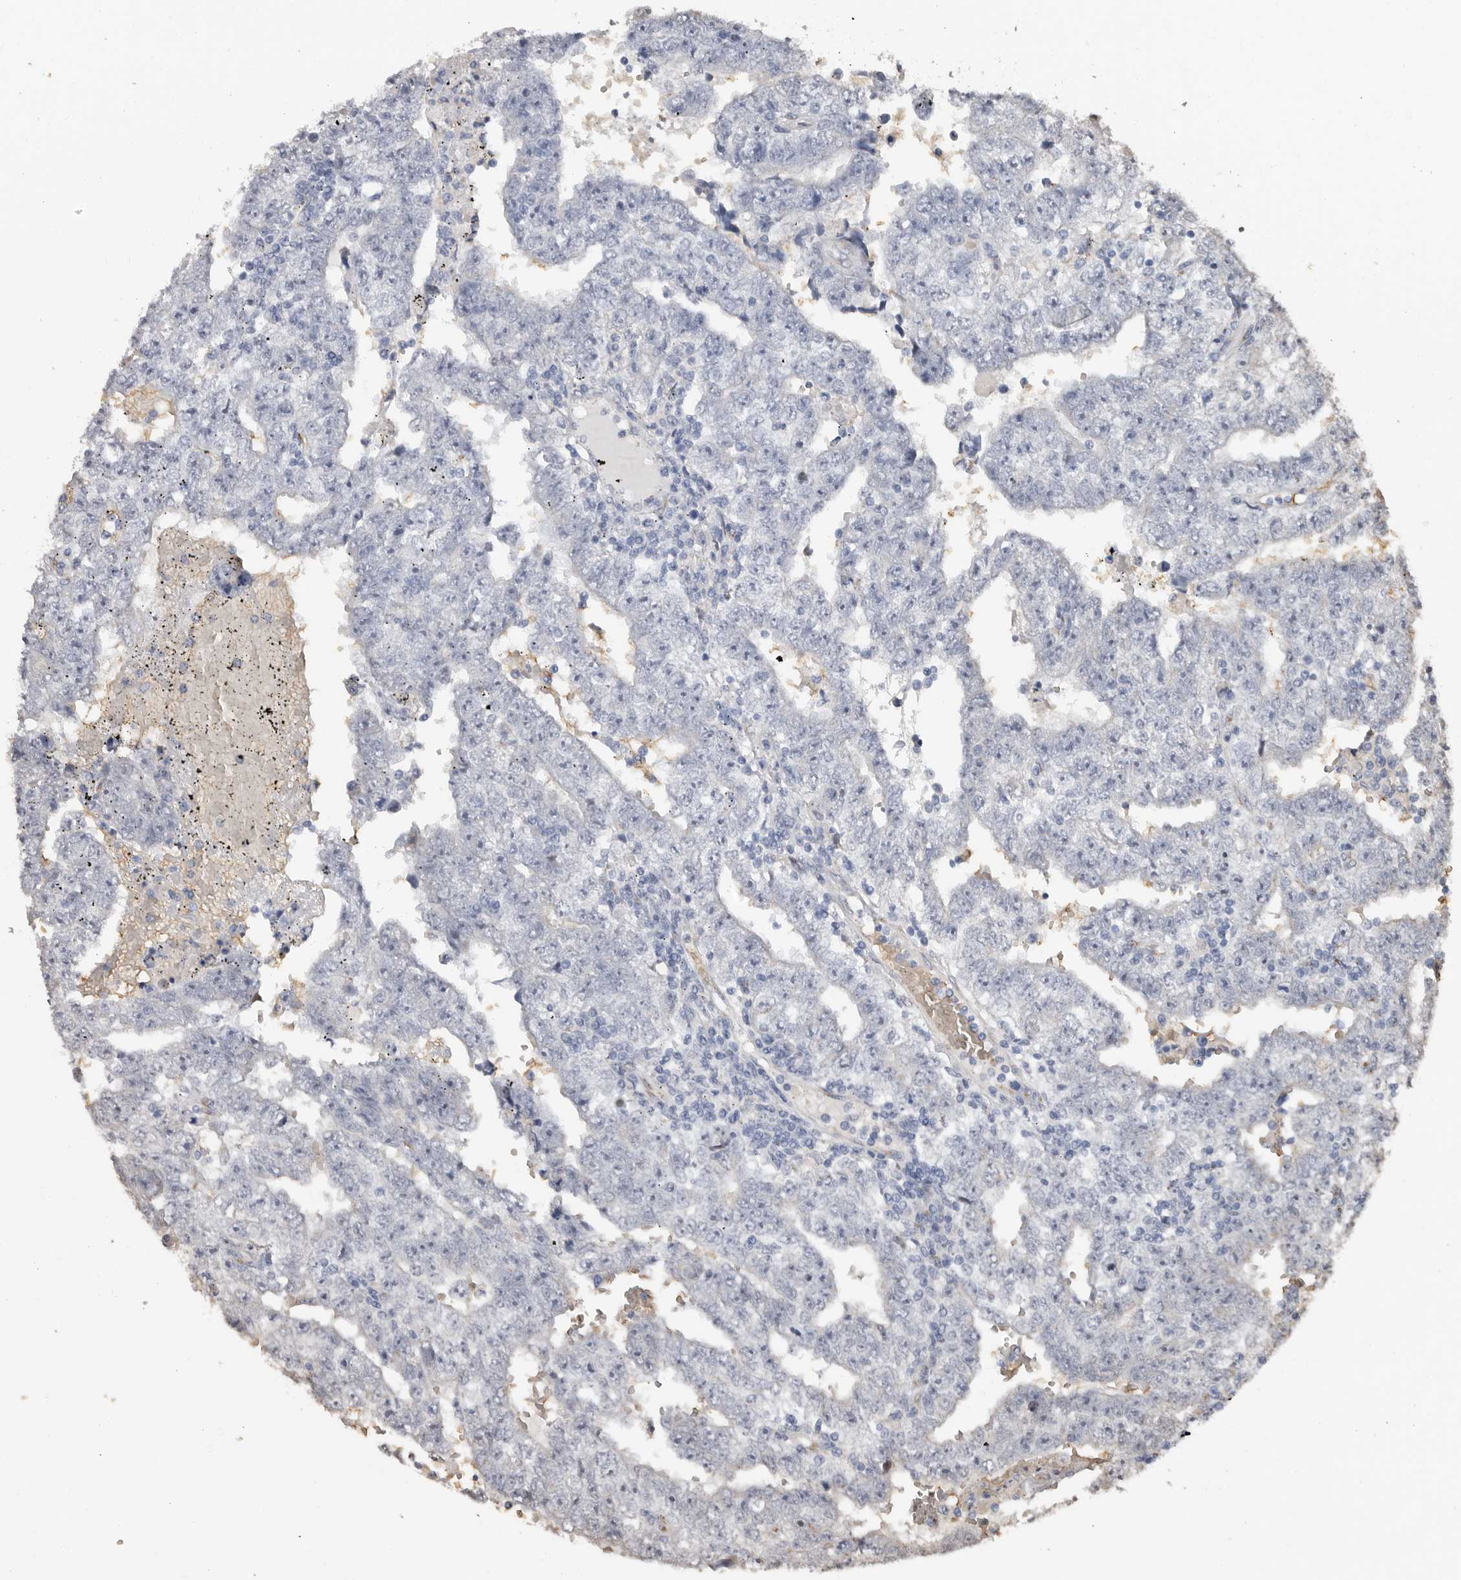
{"staining": {"intensity": "negative", "quantity": "none", "location": "none"}, "tissue": "testis cancer", "cell_type": "Tumor cells", "image_type": "cancer", "snomed": [{"axis": "morphology", "description": "Carcinoma, Embryonal, NOS"}, {"axis": "topography", "description": "Testis"}], "caption": "There is no significant expression in tumor cells of testis cancer (embryonal carcinoma).", "gene": "ENTREP1", "patient": {"sex": "male", "age": 25}}